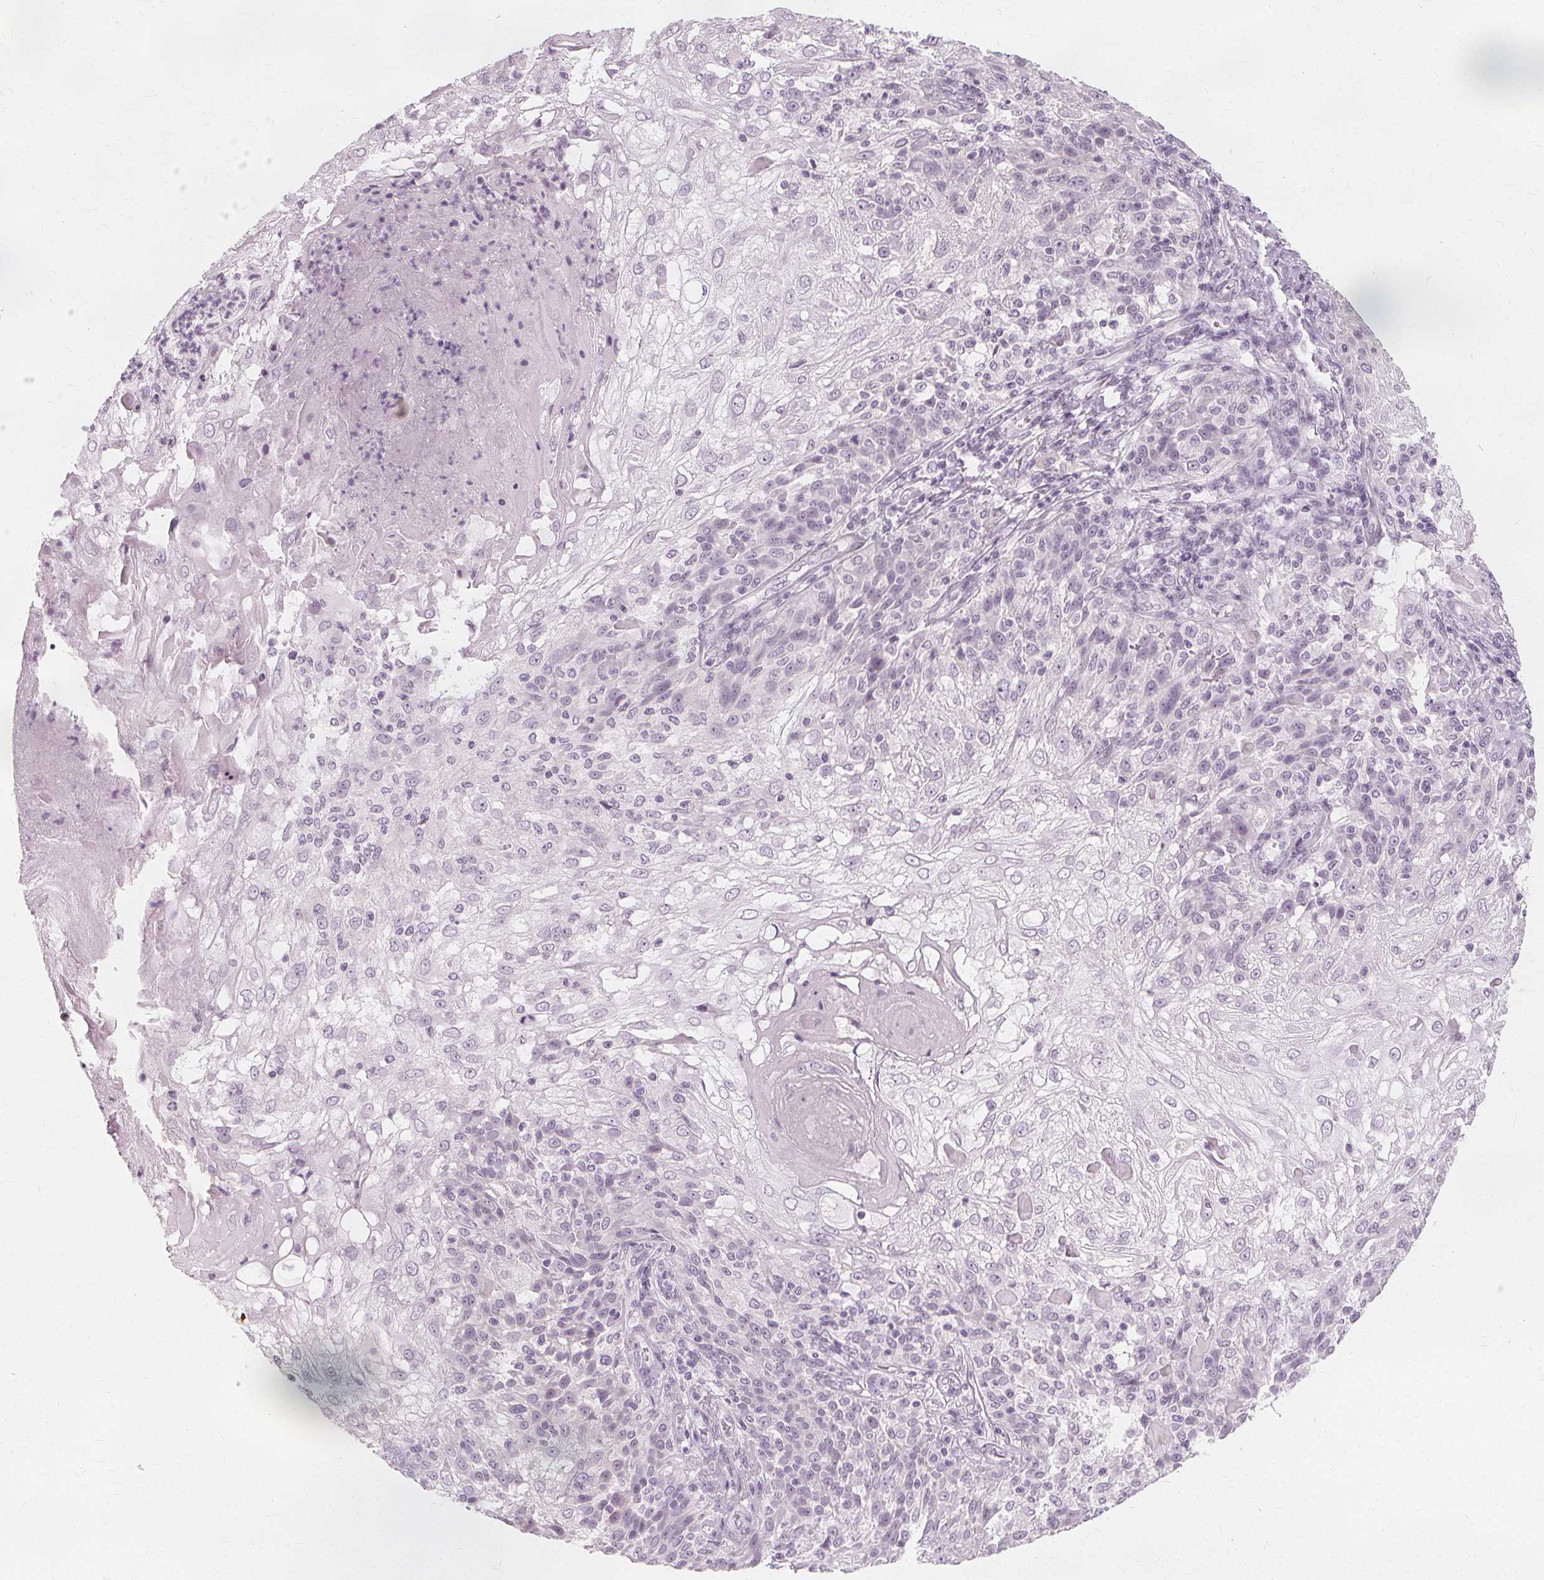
{"staining": {"intensity": "negative", "quantity": "none", "location": "none"}, "tissue": "skin cancer", "cell_type": "Tumor cells", "image_type": "cancer", "snomed": [{"axis": "morphology", "description": "Normal tissue, NOS"}, {"axis": "morphology", "description": "Squamous cell carcinoma, NOS"}, {"axis": "topography", "description": "Skin"}], "caption": "Immunohistochemistry of squamous cell carcinoma (skin) exhibits no staining in tumor cells. (Stains: DAB (3,3'-diaminobenzidine) immunohistochemistry with hematoxylin counter stain, Microscopy: brightfield microscopy at high magnification).", "gene": "NXPE1", "patient": {"sex": "female", "age": 83}}